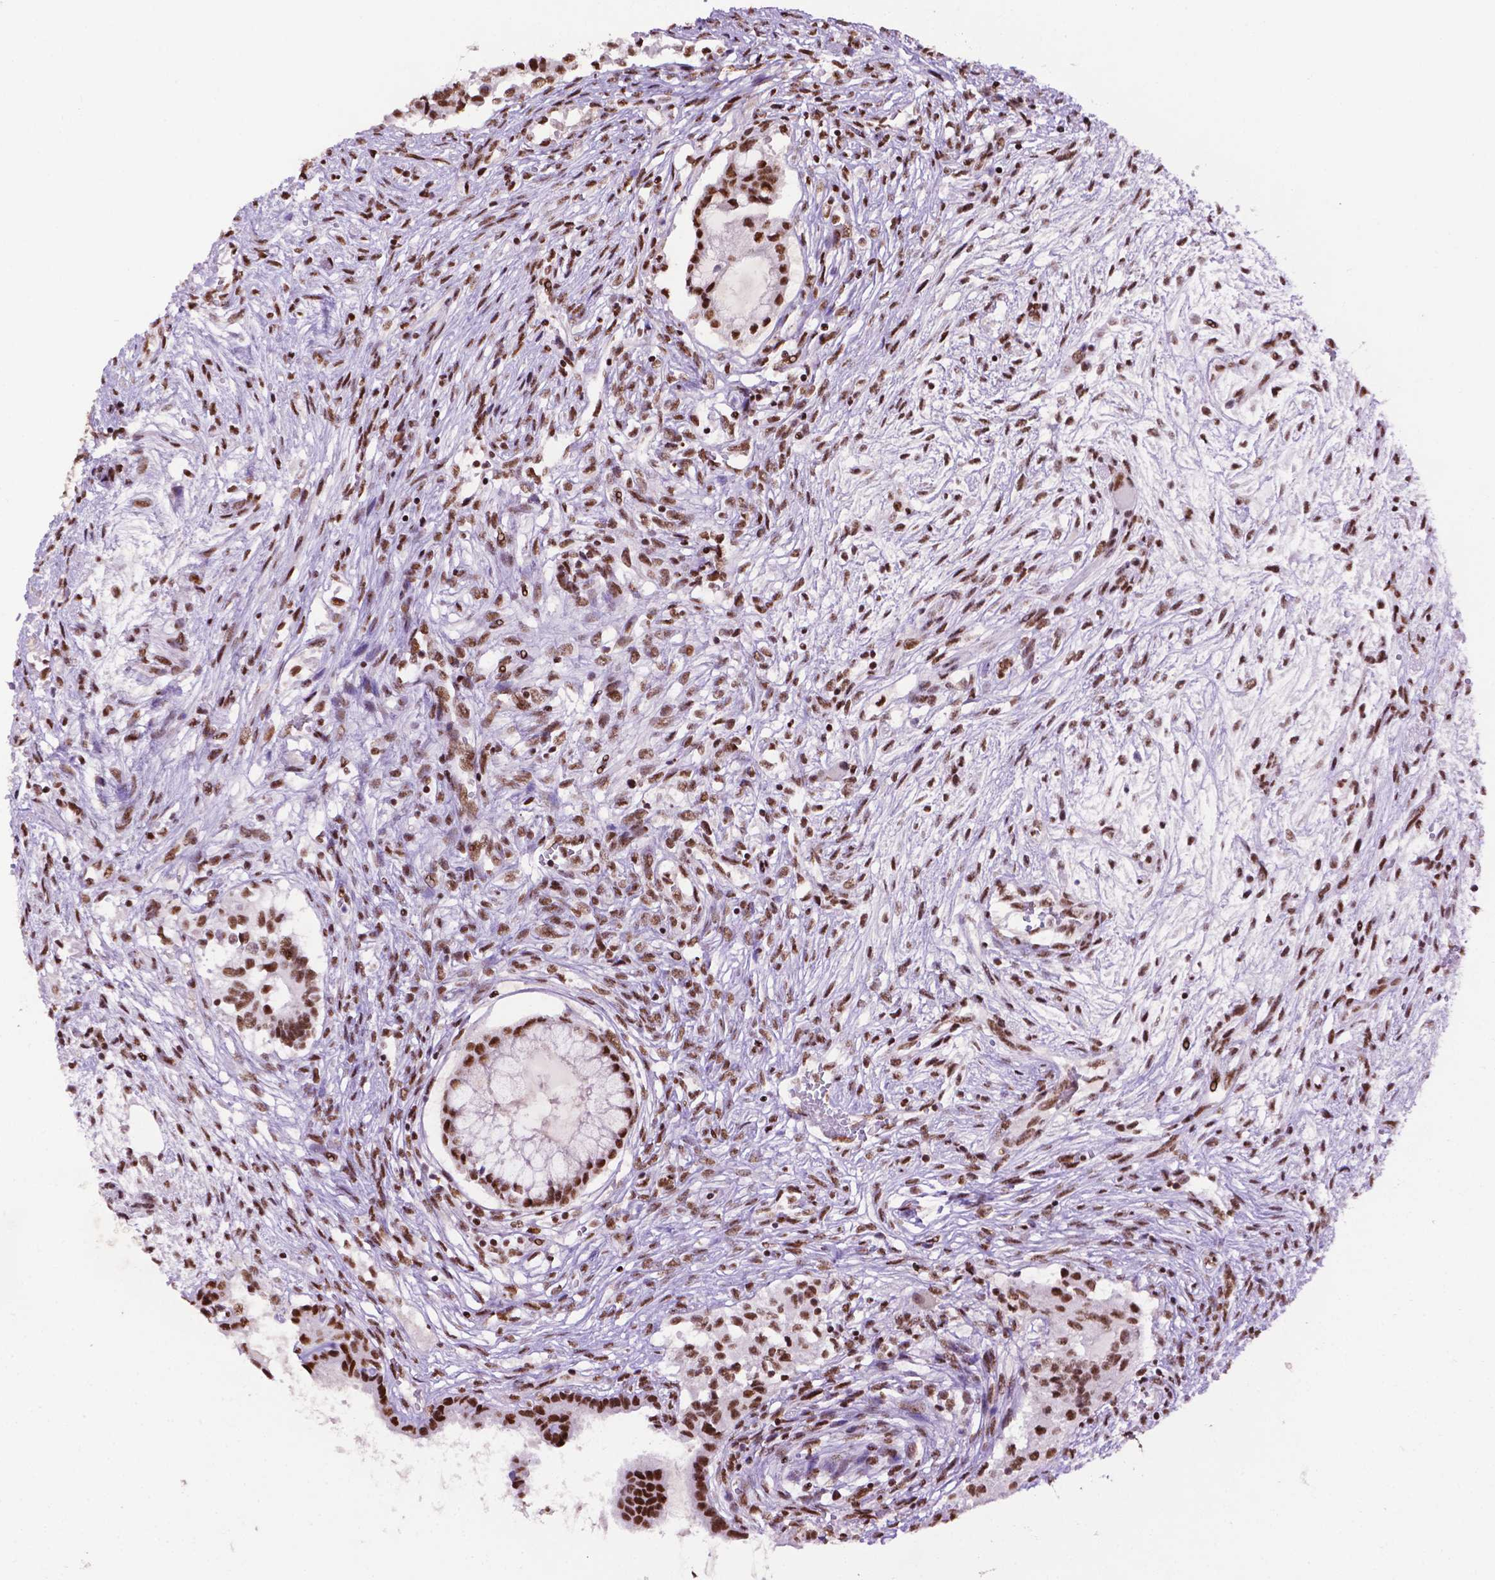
{"staining": {"intensity": "strong", "quantity": ">75%", "location": "nuclear"}, "tissue": "testis cancer", "cell_type": "Tumor cells", "image_type": "cancer", "snomed": [{"axis": "morphology", "description": "Carcinoma, Embryonal, NOS"}, {"axis": "topography", "description": "Testis"}], "caption": "Testis cancer was stained to show a protein in brown. There is high levels of strong nuclear positivity in approximately >75% of tumor cells.", "gene": "CCAR2", "patient": {"sex": "male", "age": 37}}